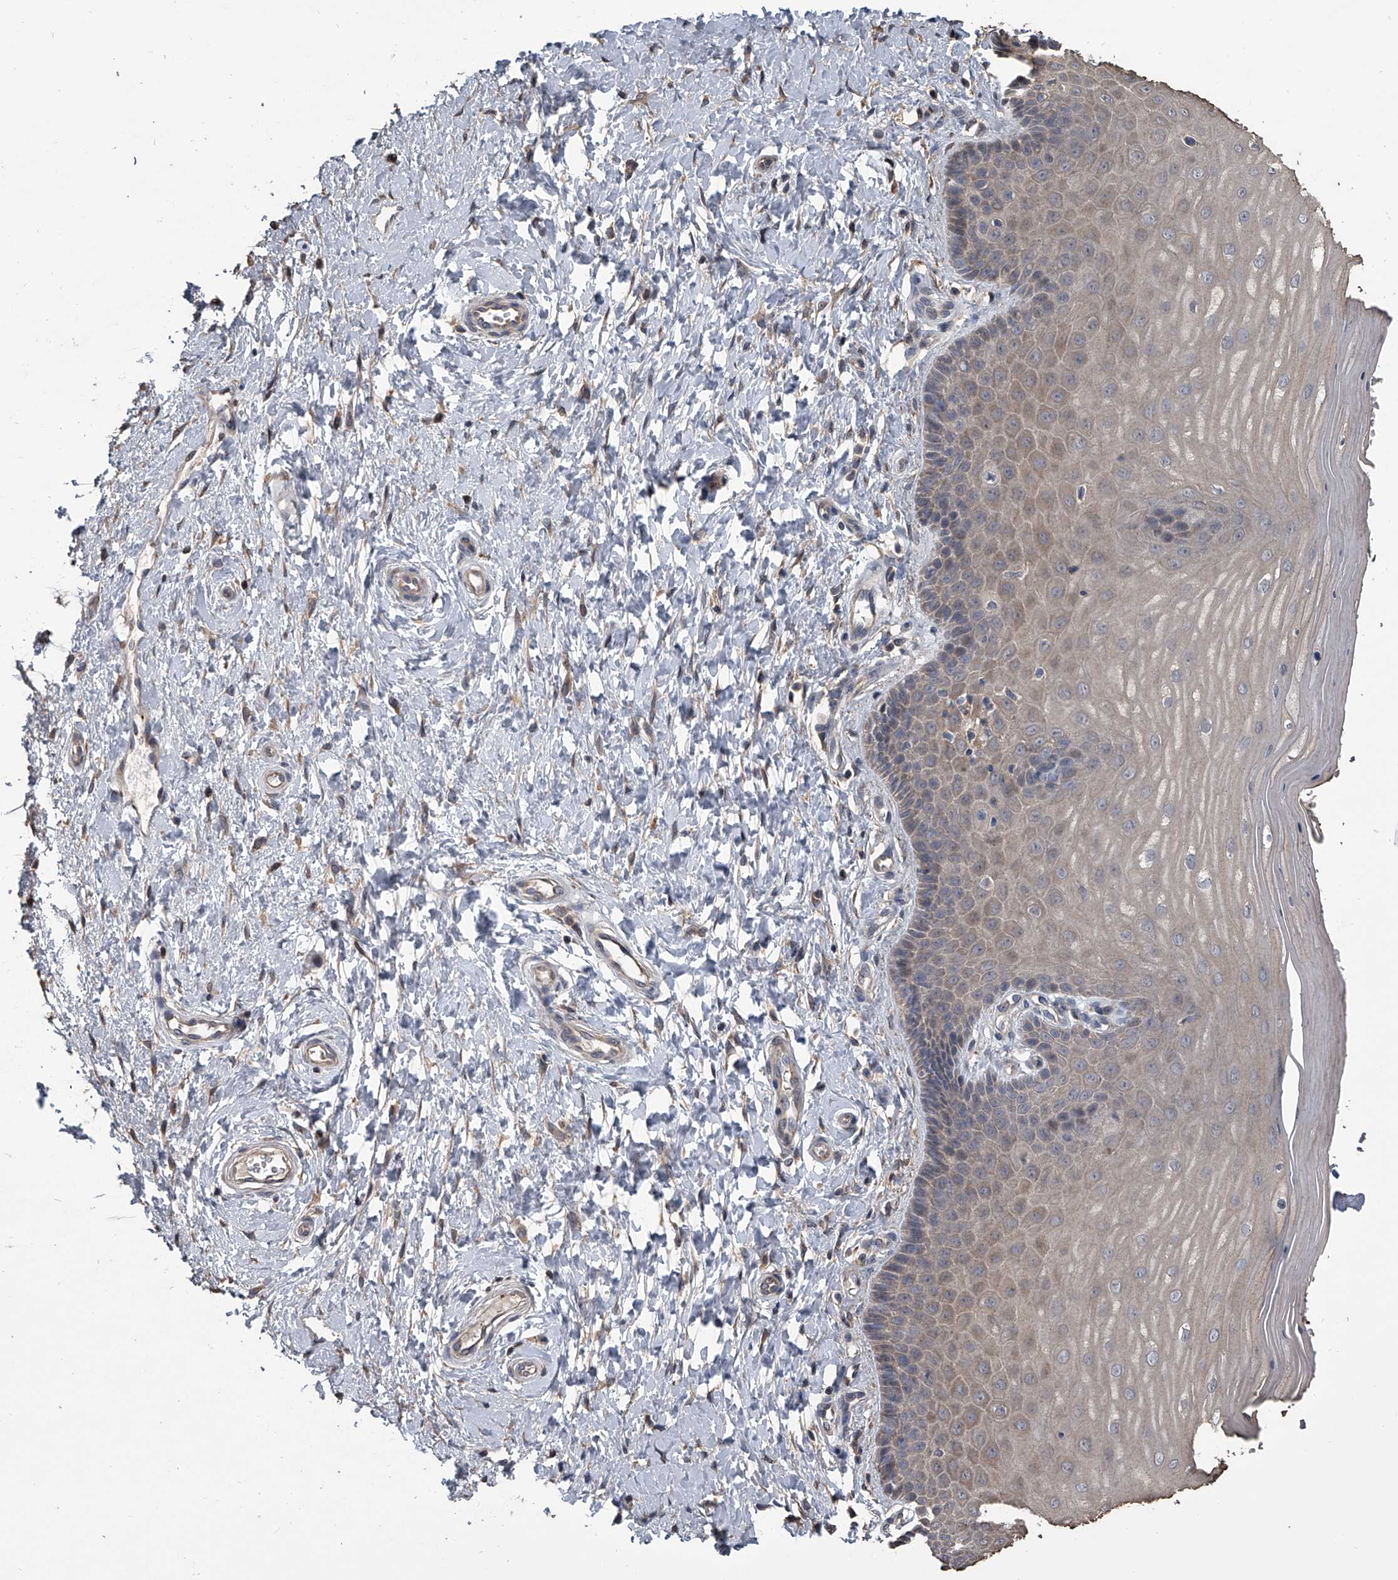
{"staining": {"intensity": "weak", "quantity": "25%-75%", "location": "cytoplasmic/membranous"}, "tissue": "cervix", "cell_type": "Glandular cells", "image_type": "normal", "snomed": [{"axis": "morphology", "description": "Normal tissue, NOS"}, {"axis": "topography", "description": "Cervix"}], "caption": "IHC image of benign cervix: cervix stained using IHC shows low levels of weak protein expression localized specifically in the cytoplasmic/membranous of glandular cells, appearing as a cytoplasmic/membranous brown color.", "gene": "DOCK9", "patient": {"sex": "female", "age": 55}}